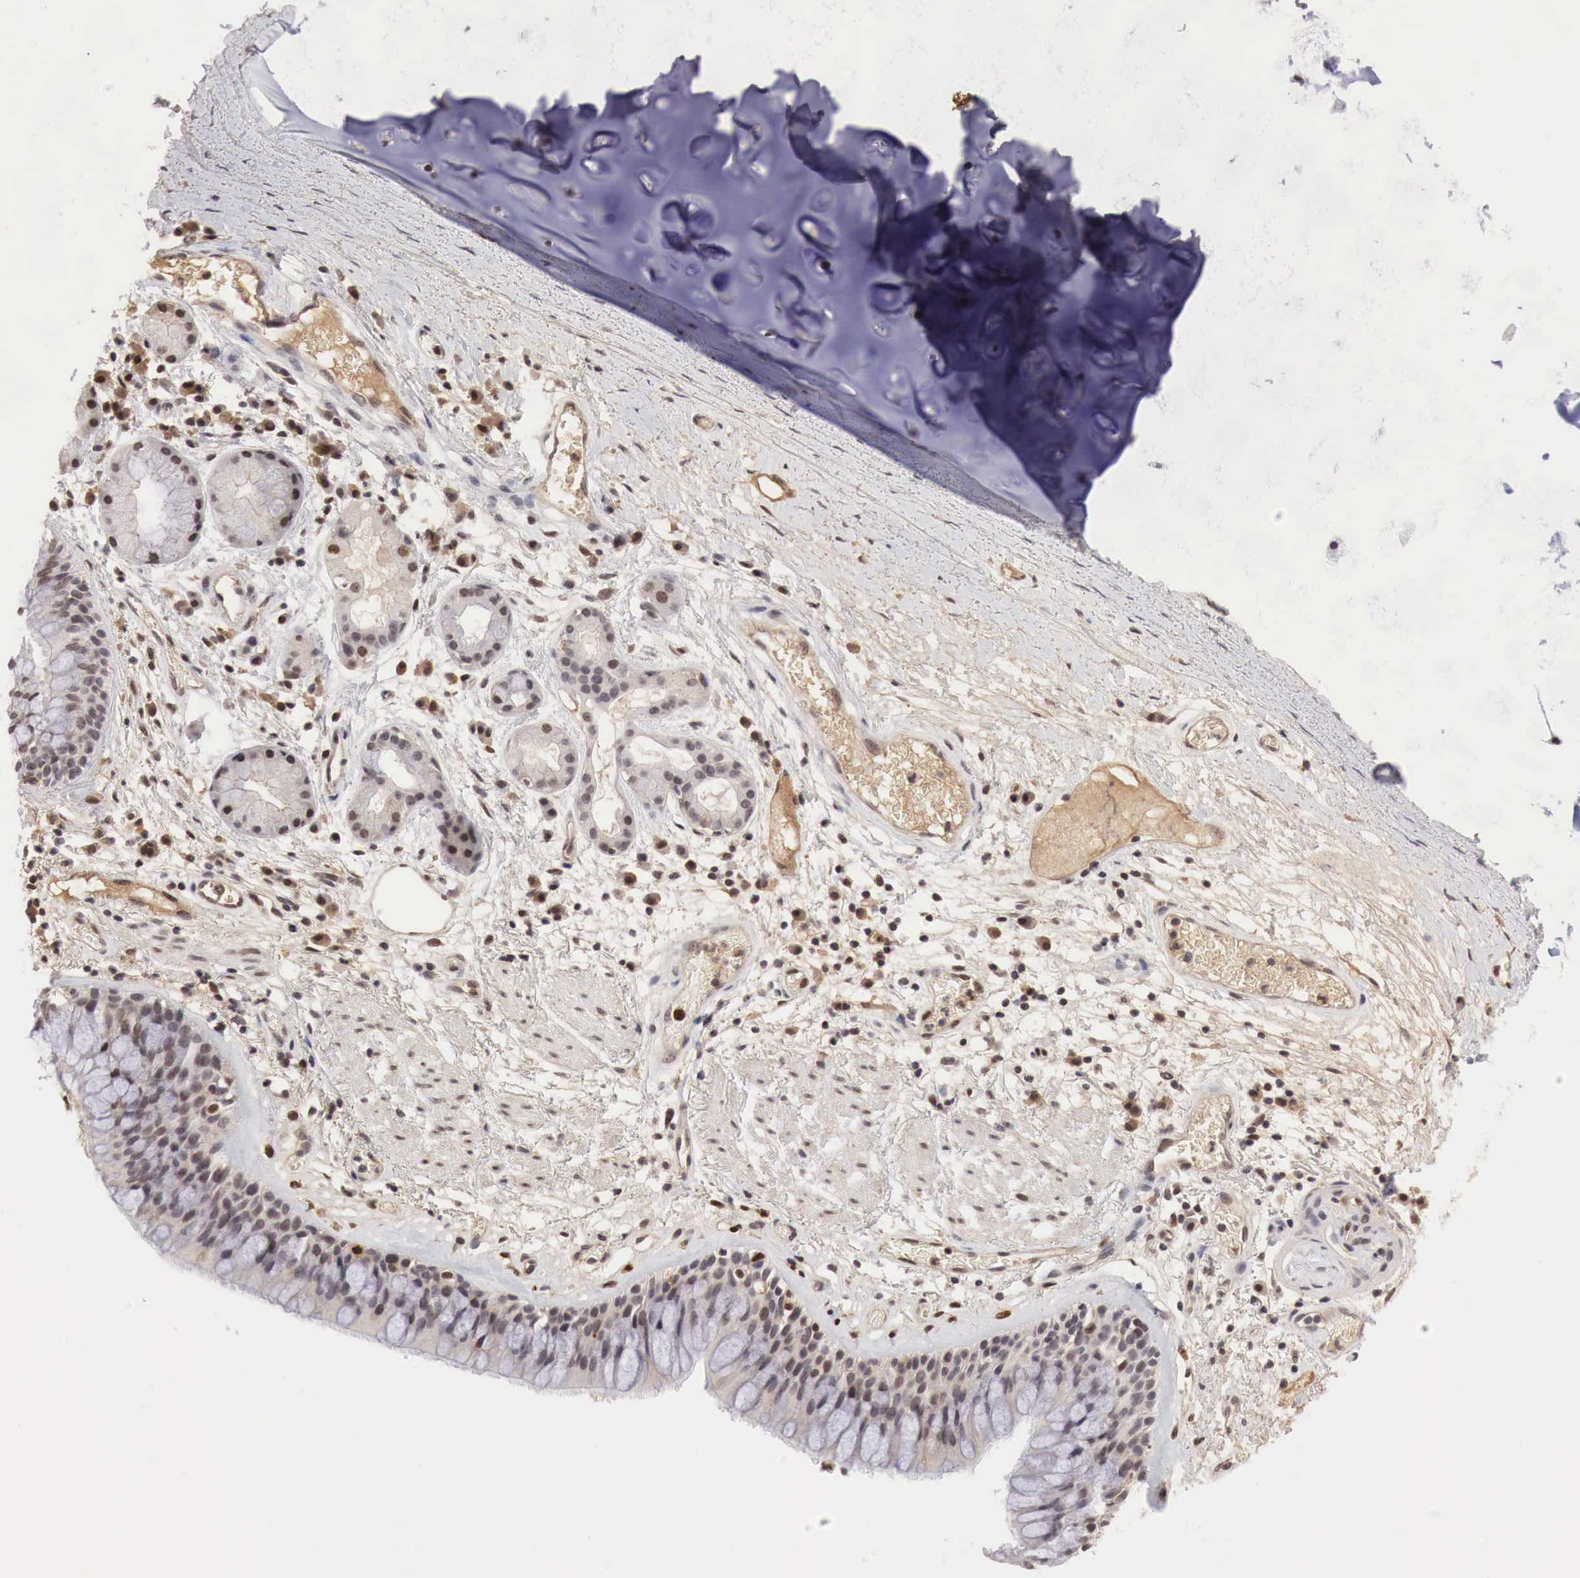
{"staining": {"intensity": "weak", "quantity": "25%-75%", "location": "cytoplasmic/membranous,nuclear"}, "tissue": "bronchus", "cell_type": "Respiratory epithelial cells", "image_type": "normal", "snomed": [{"axis": "morphology", "description": "Normal tissue, NOS"}, {"axis": "topography", "description": "Bronchus"}, {"axis": "topography", "description": "Lung"}], "caption": "An image of bronchus stained for a protein exhibits weak cytoplasmic/membranous,nuclear brown staining in respiratory epithelial cells.", "gene": "DACH2", "patient": {"sex": "female", "age": 57}}